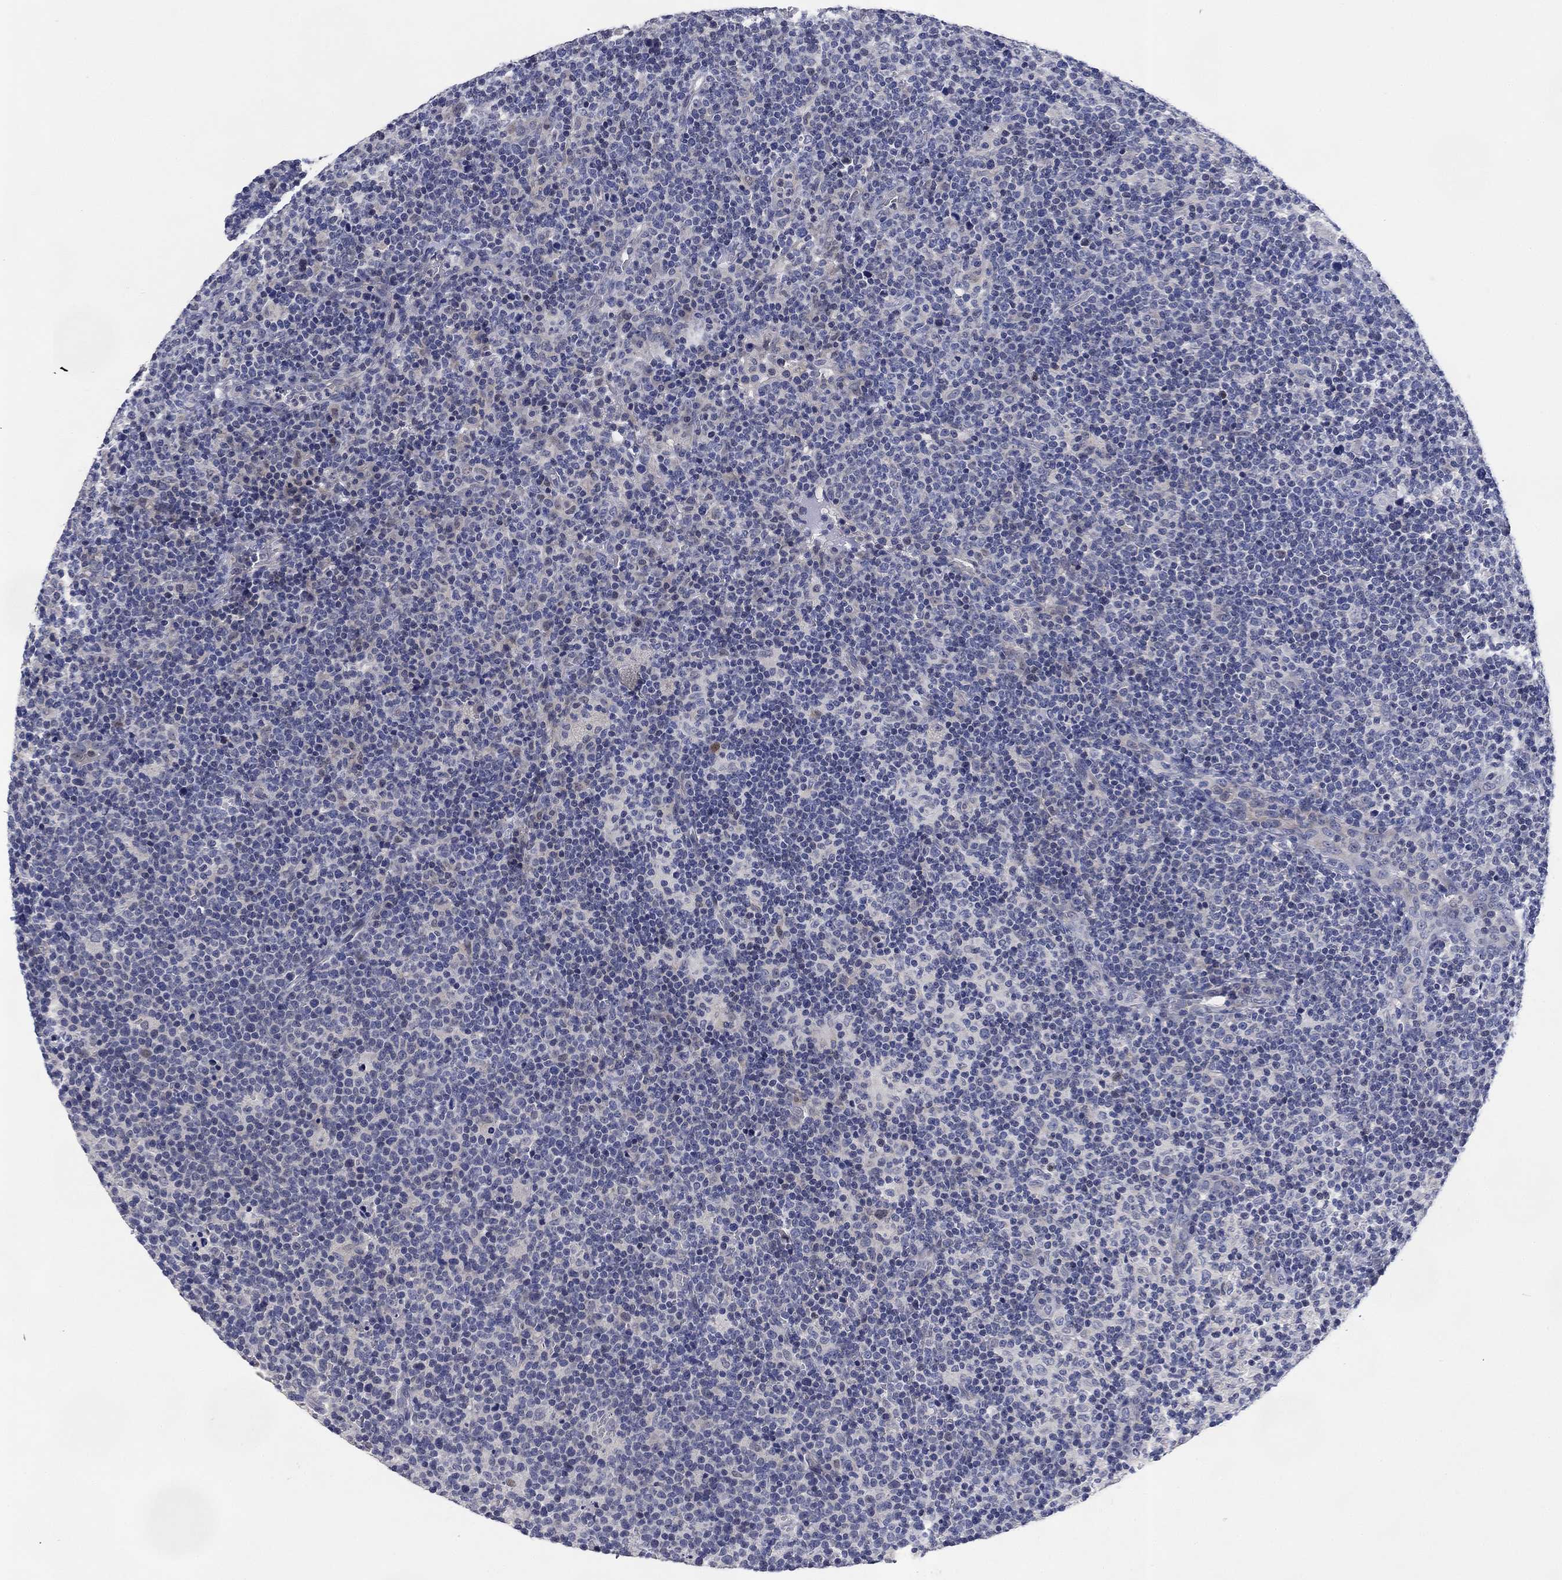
{"staining": {"intensity": "negative", "quantity": "none", "location": "none"}, "tissue": "lymphoma", "cell_type": "Tumor cells", "image_type": "cancer", "snomed": [{"axis": "morphology", "description": "Malignant lymphoma, non-Hodgkin's type, High grade"}, {"axis": "topography", "description": "Lymph node"}], "caption": "The histopathology image reveals no significant staining in tumor cells of lymphoma.", "gene": "DAZL", "patient": {"sex": "male", "age": 61}}